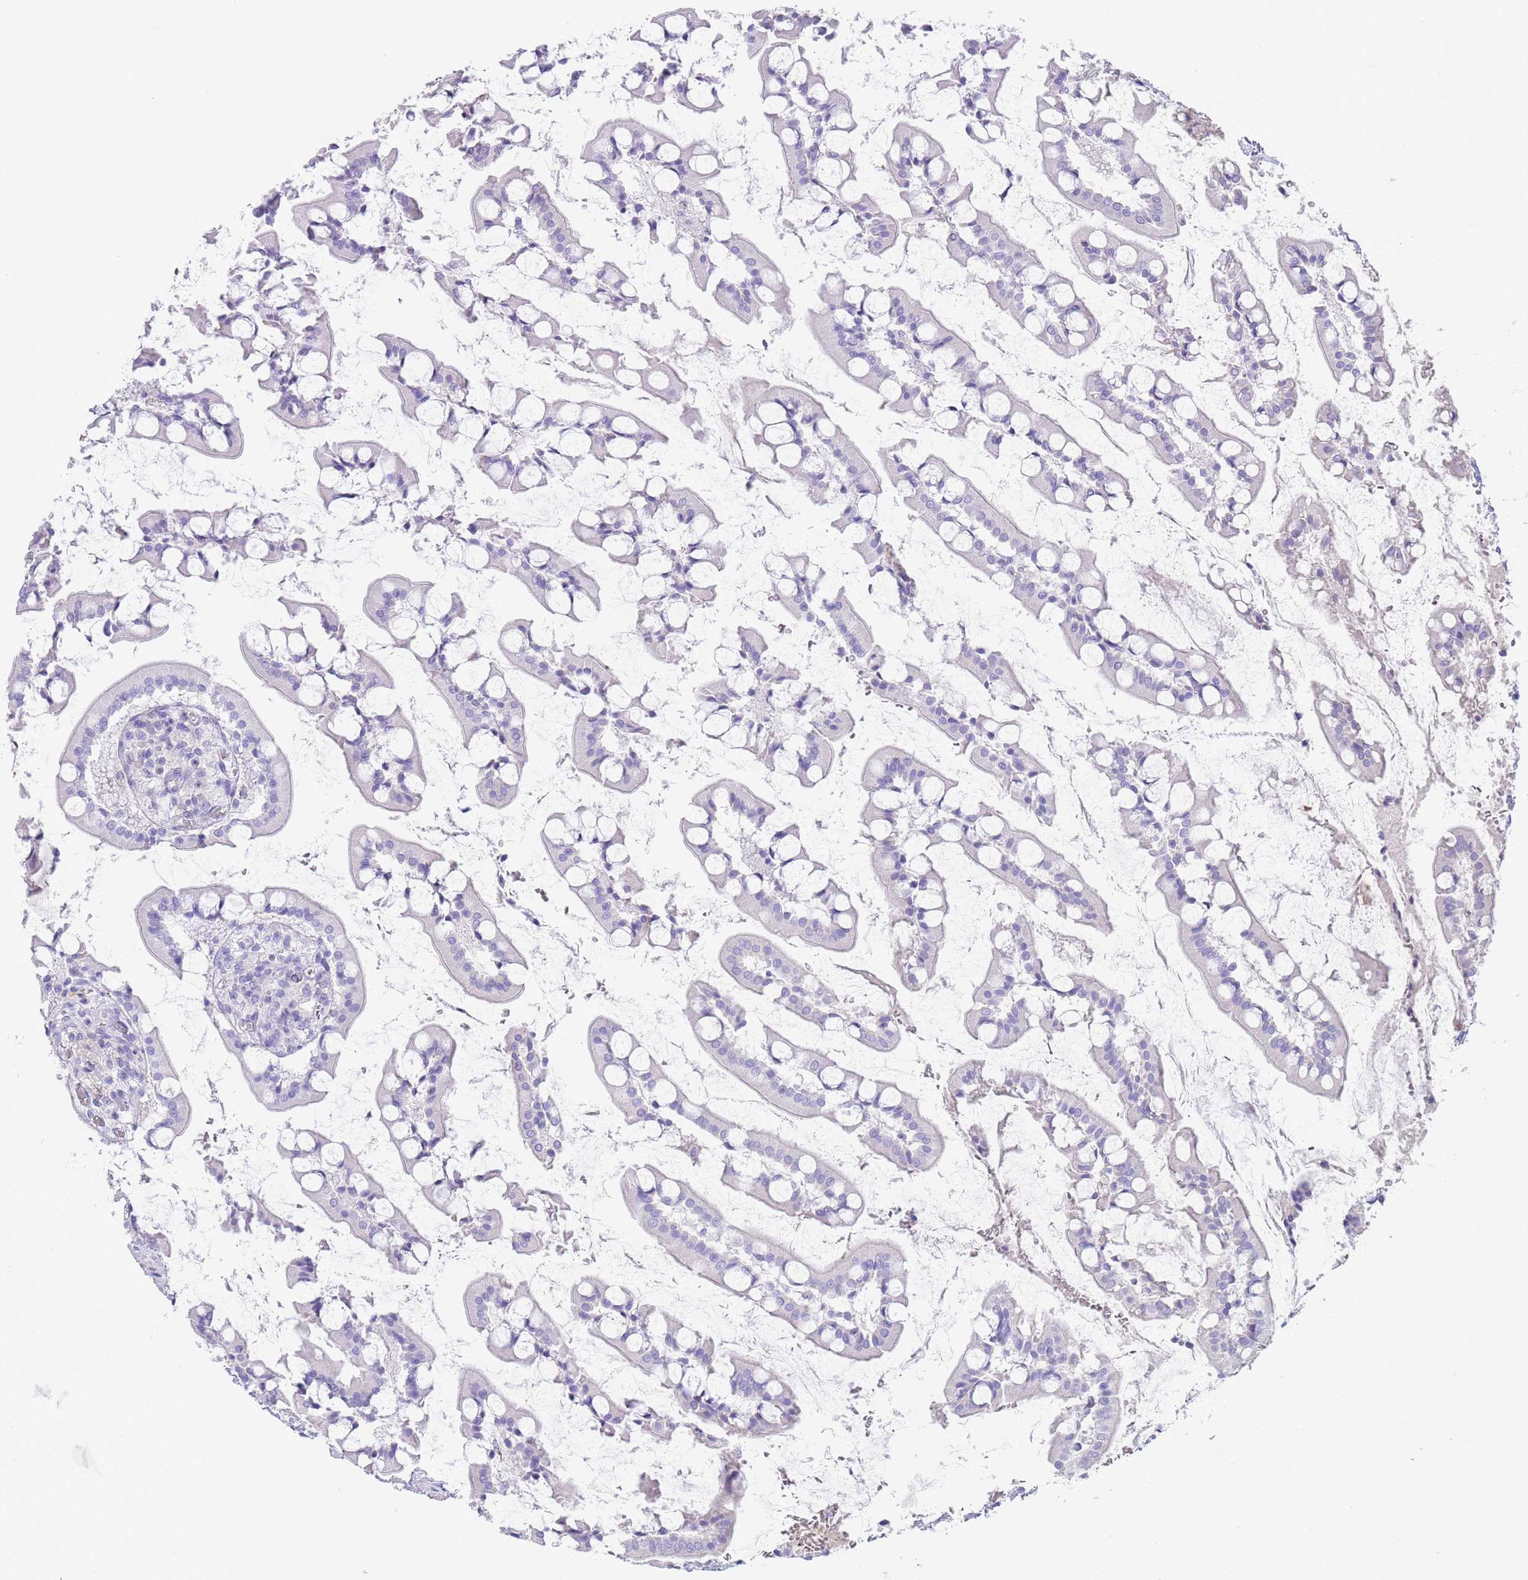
{"staining": {"intensity": "negative", "quantity": "none", "location": "none"}, "tissue": "small intestine", "cell_type": "Glandular cells", "image_type": "normal", "snomed": [{"axis": "morphology", "description": "Normal tissue, NOS"}, {"axis": "topography", "description": "Small intestine"}], "caption": "Small intestine stained for a protein using IHC reveals no staining glandular cells.", "gene": "CPXM2", "patient": {"sex": "male", "age": 52}}